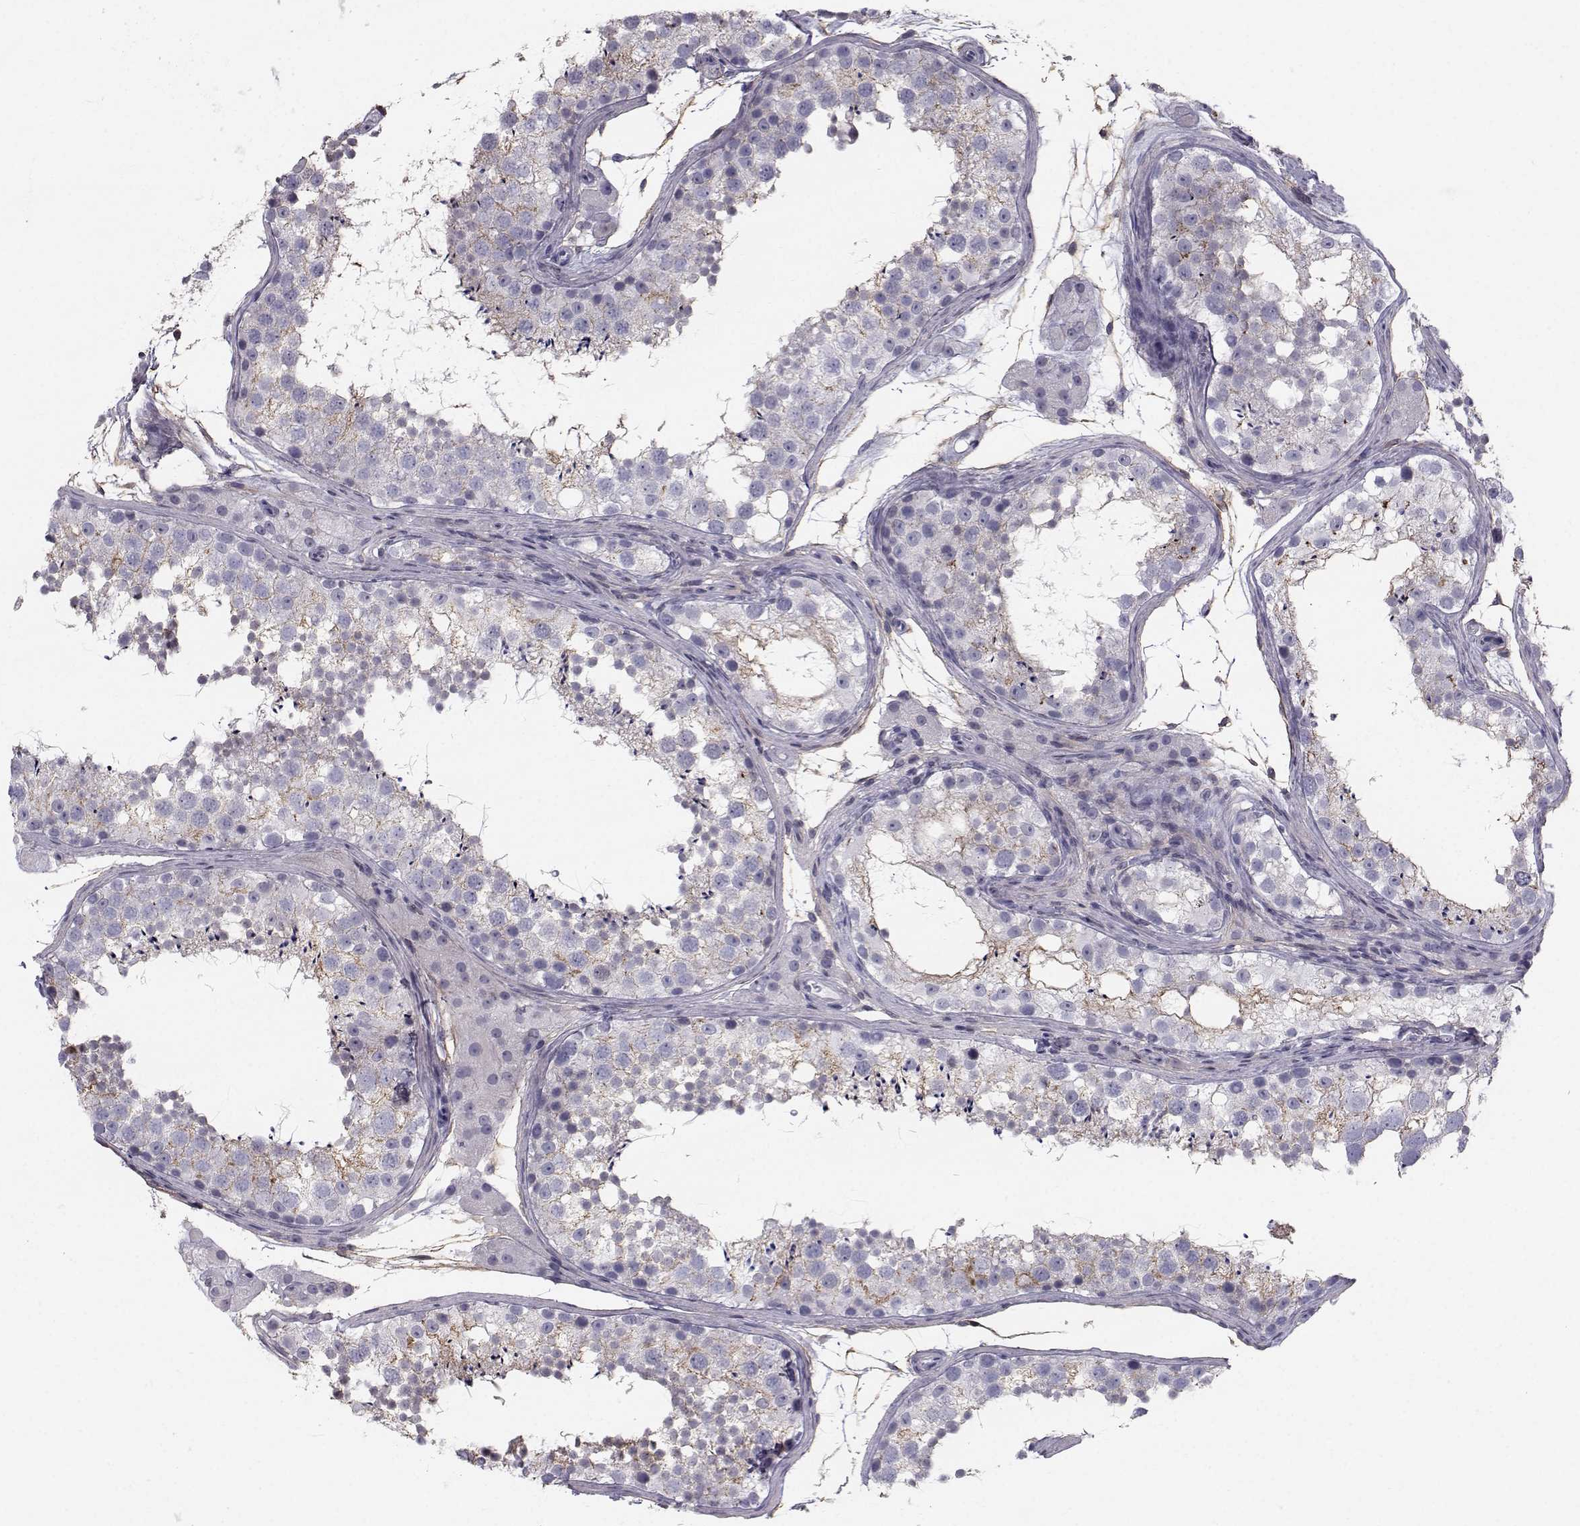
{"staining": {"intensity": "moderate", "quantity": "25%-75%", "location": "cytoplasmic/membranous"}, "tissue": "testis", "cell_type": "Cells in seminiferous ducts", "image_type": "normal", "snomed": [{"axis": "morphology", "description": "Normal tissue, NOS"}, {"axis": "topography", "description": "Testis"}], "caption": "Immunohistochemical staining of unremarkable human testis displays 25%-75% levels of moderate cytoplasmic/membranous protein expression in about 25%-75% of cells in seminiferous ducts. The staining was performed using DAB (3,3'-diaminobenzidine) to visualize the protein expression in brown, while the nuclei were stained in blue with hematoxylin (Magnification: 20x).", "gene": "SPDYE4", "patient": {"sex": "male", "age": 41}}